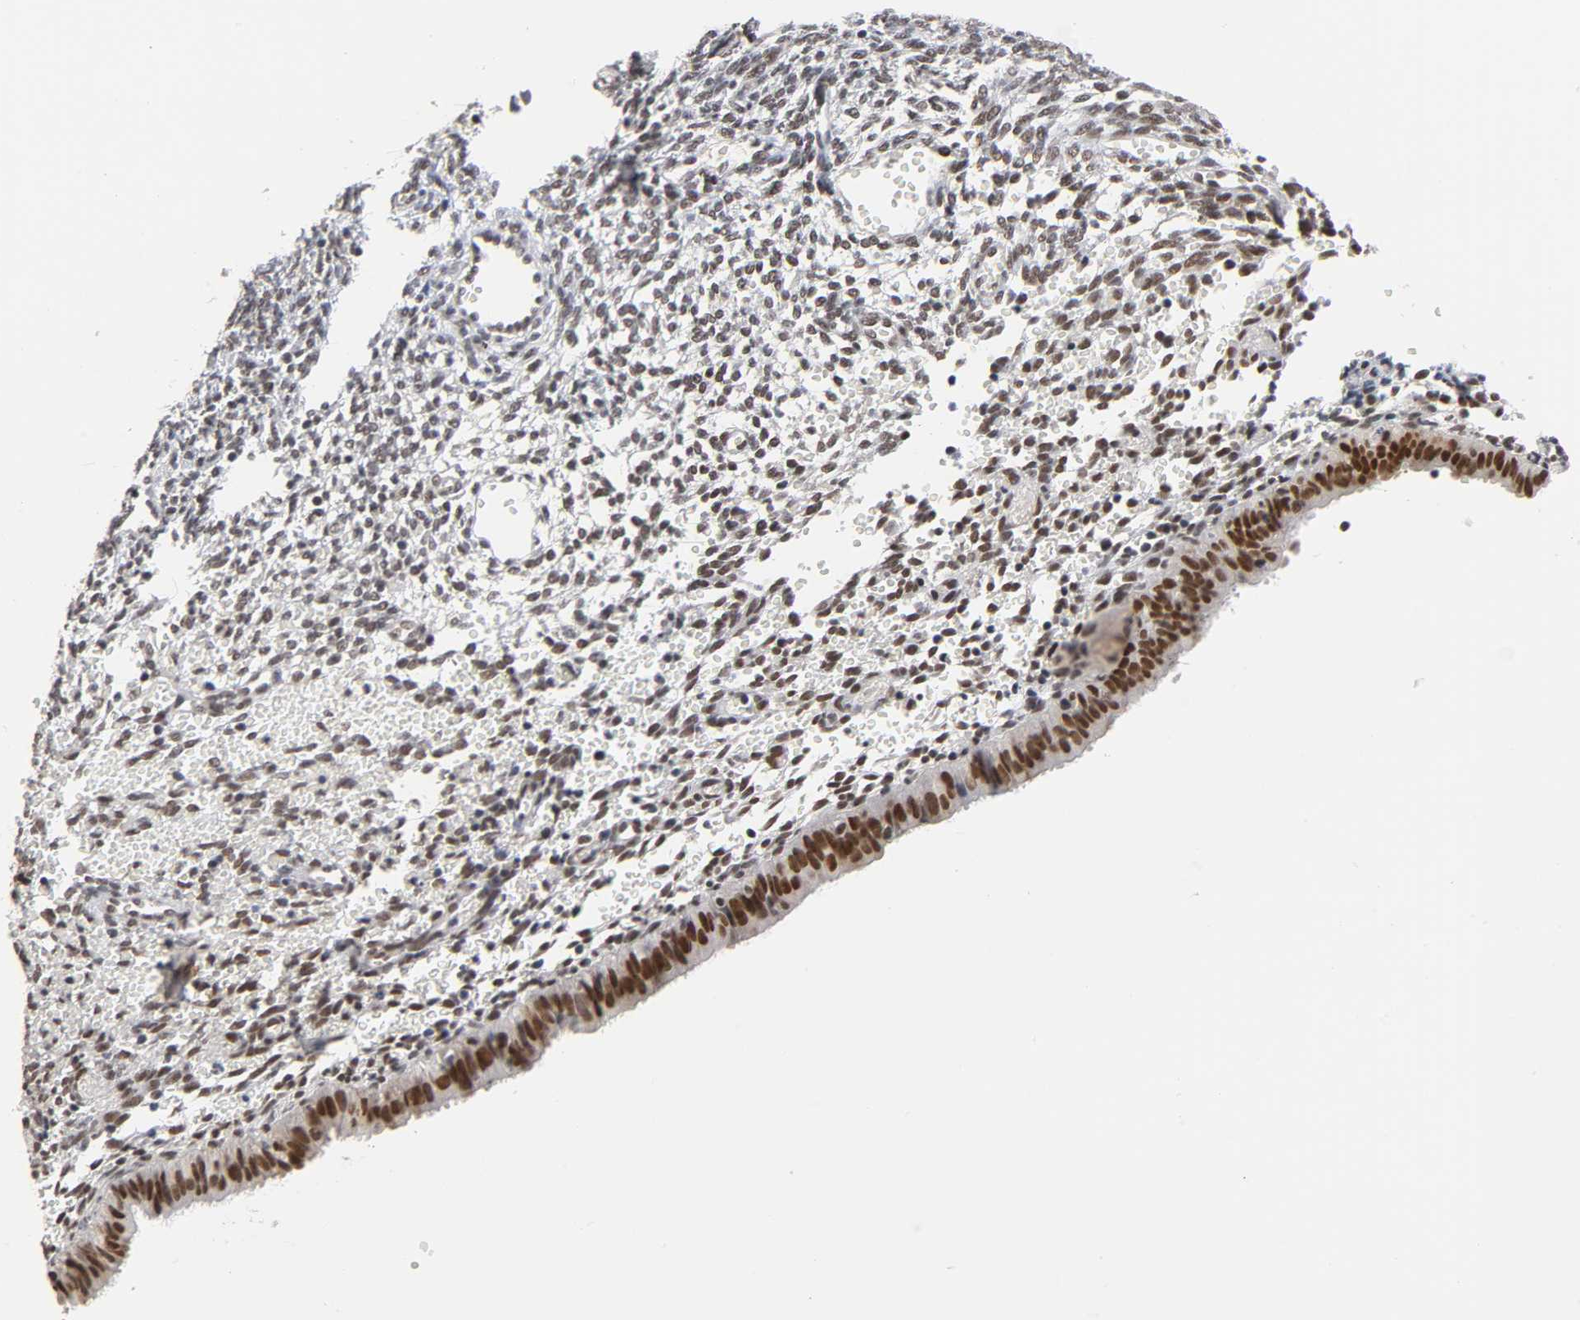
{"staining": {"intensity": "weak", "quantity": ">75%", "location": "nuclear"}, "tissue": "endometrium", "cell_type": "Cells in endometrial stroma", "image_type": "normal", "snomed": [{"axis": "morphology", "description": "Normal tissue, NOS"}, {"axis": "topography", "description": "Endometrium"}], "caption": "Immunohistochemical staining of normal human endometrium reveals low levels of weak nuclear positivity in about >75% of cells in endometrial stroma.", "gene": "TRIM33", "patient": {"sex": "female", "age": 61}}